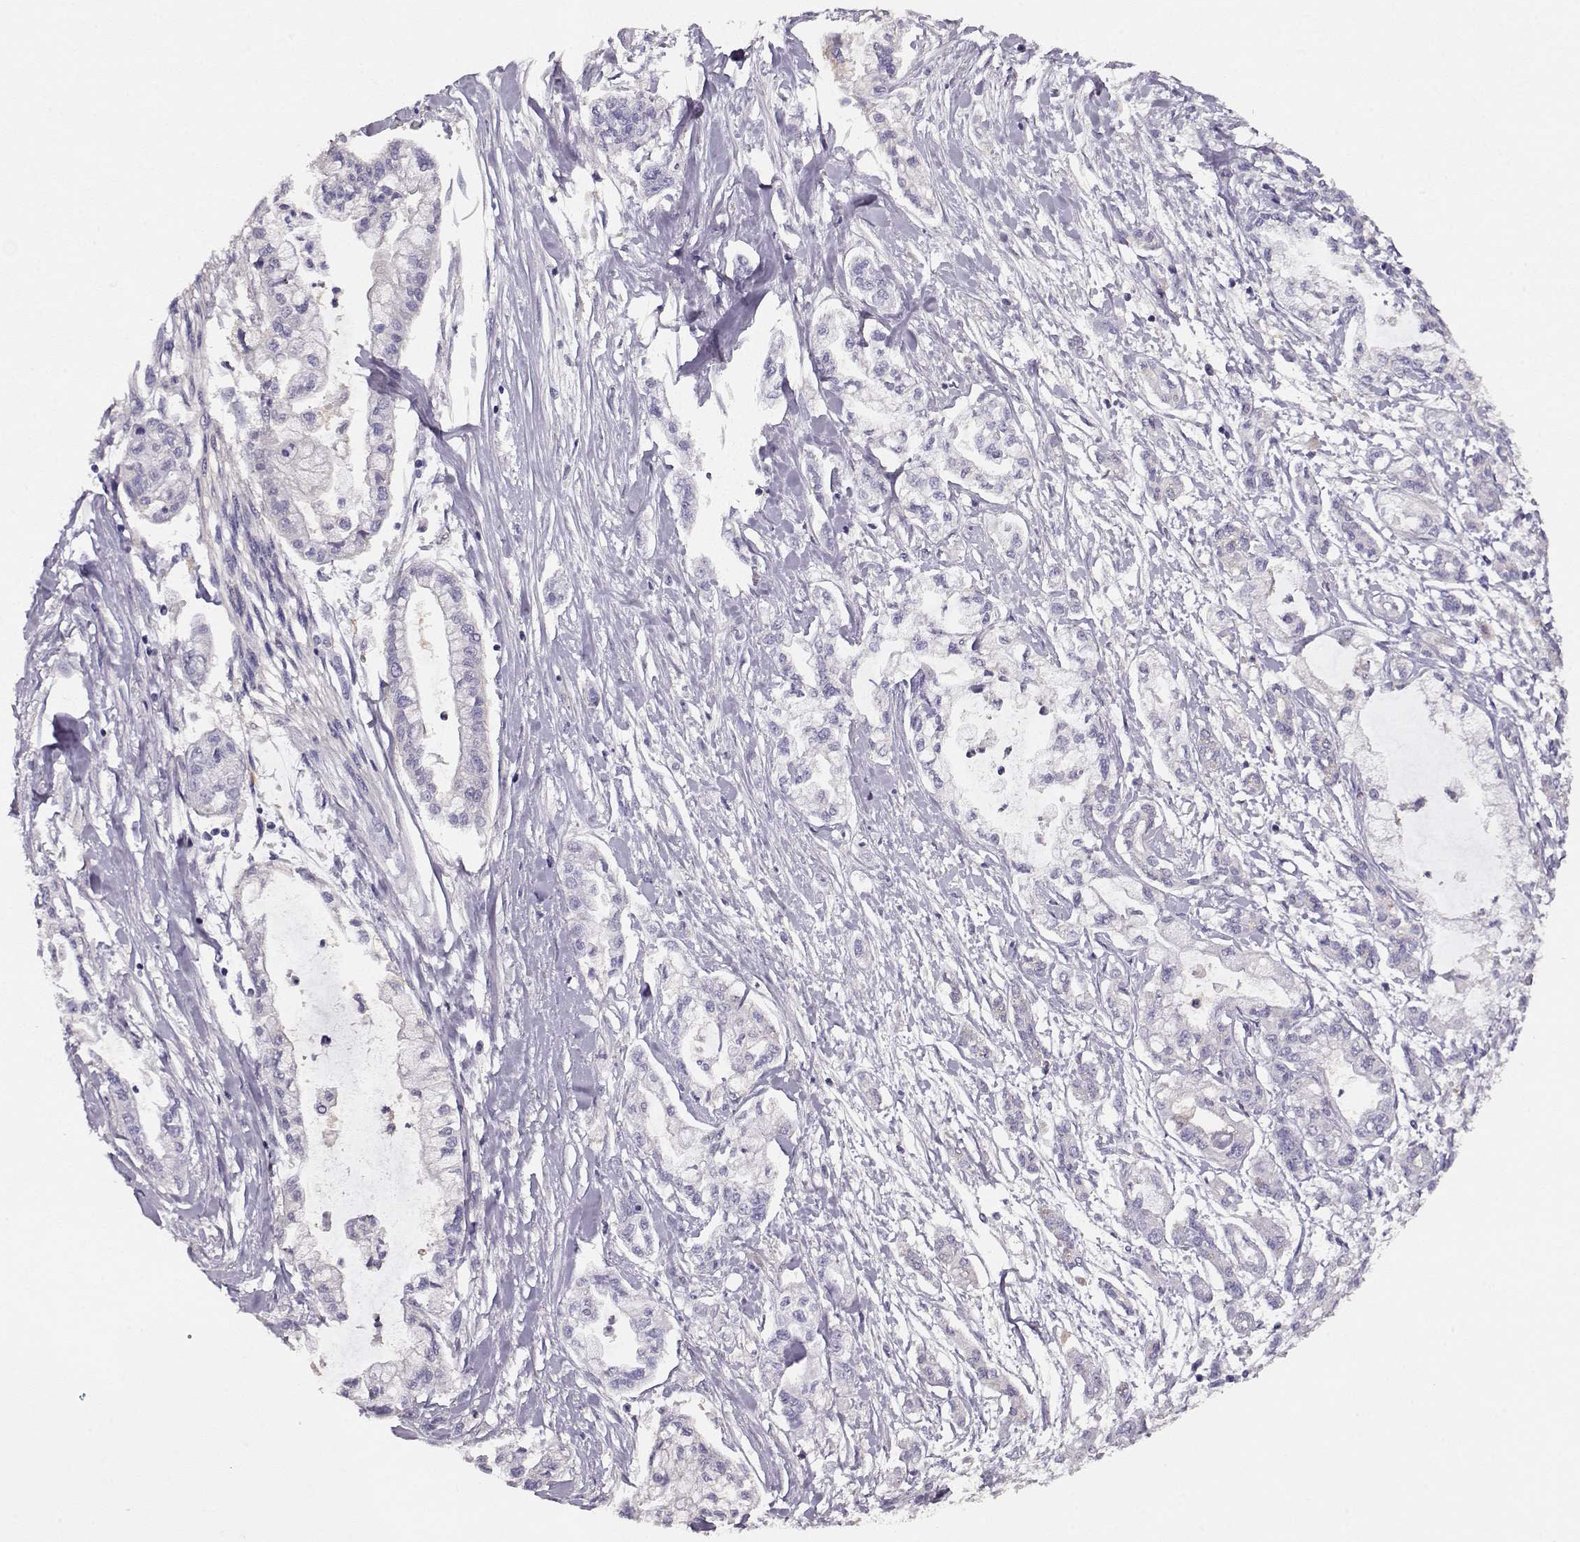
{"staining": {"intensity": "negative", "quantity": "none", "location": "none"}, "tissue": "pancreatic cancer", "cell_type": "Tumor cells", "image_type": "cancer", "snomed": [{"axis": "morphology", "description": "Adenocarcinoma, NOS"}, {"axis": "topography", "description": "Pancreas"}], "caption": "Immunohistochemistry (IHC) histopathology image of neoplastic tissue: human pancreatic cancer (adenocarcinoma) stained with DAB displays no significant protein staining in tumor cells.", "gene": "NDRG4", "patient": {"sex": "male", "age": 54}}